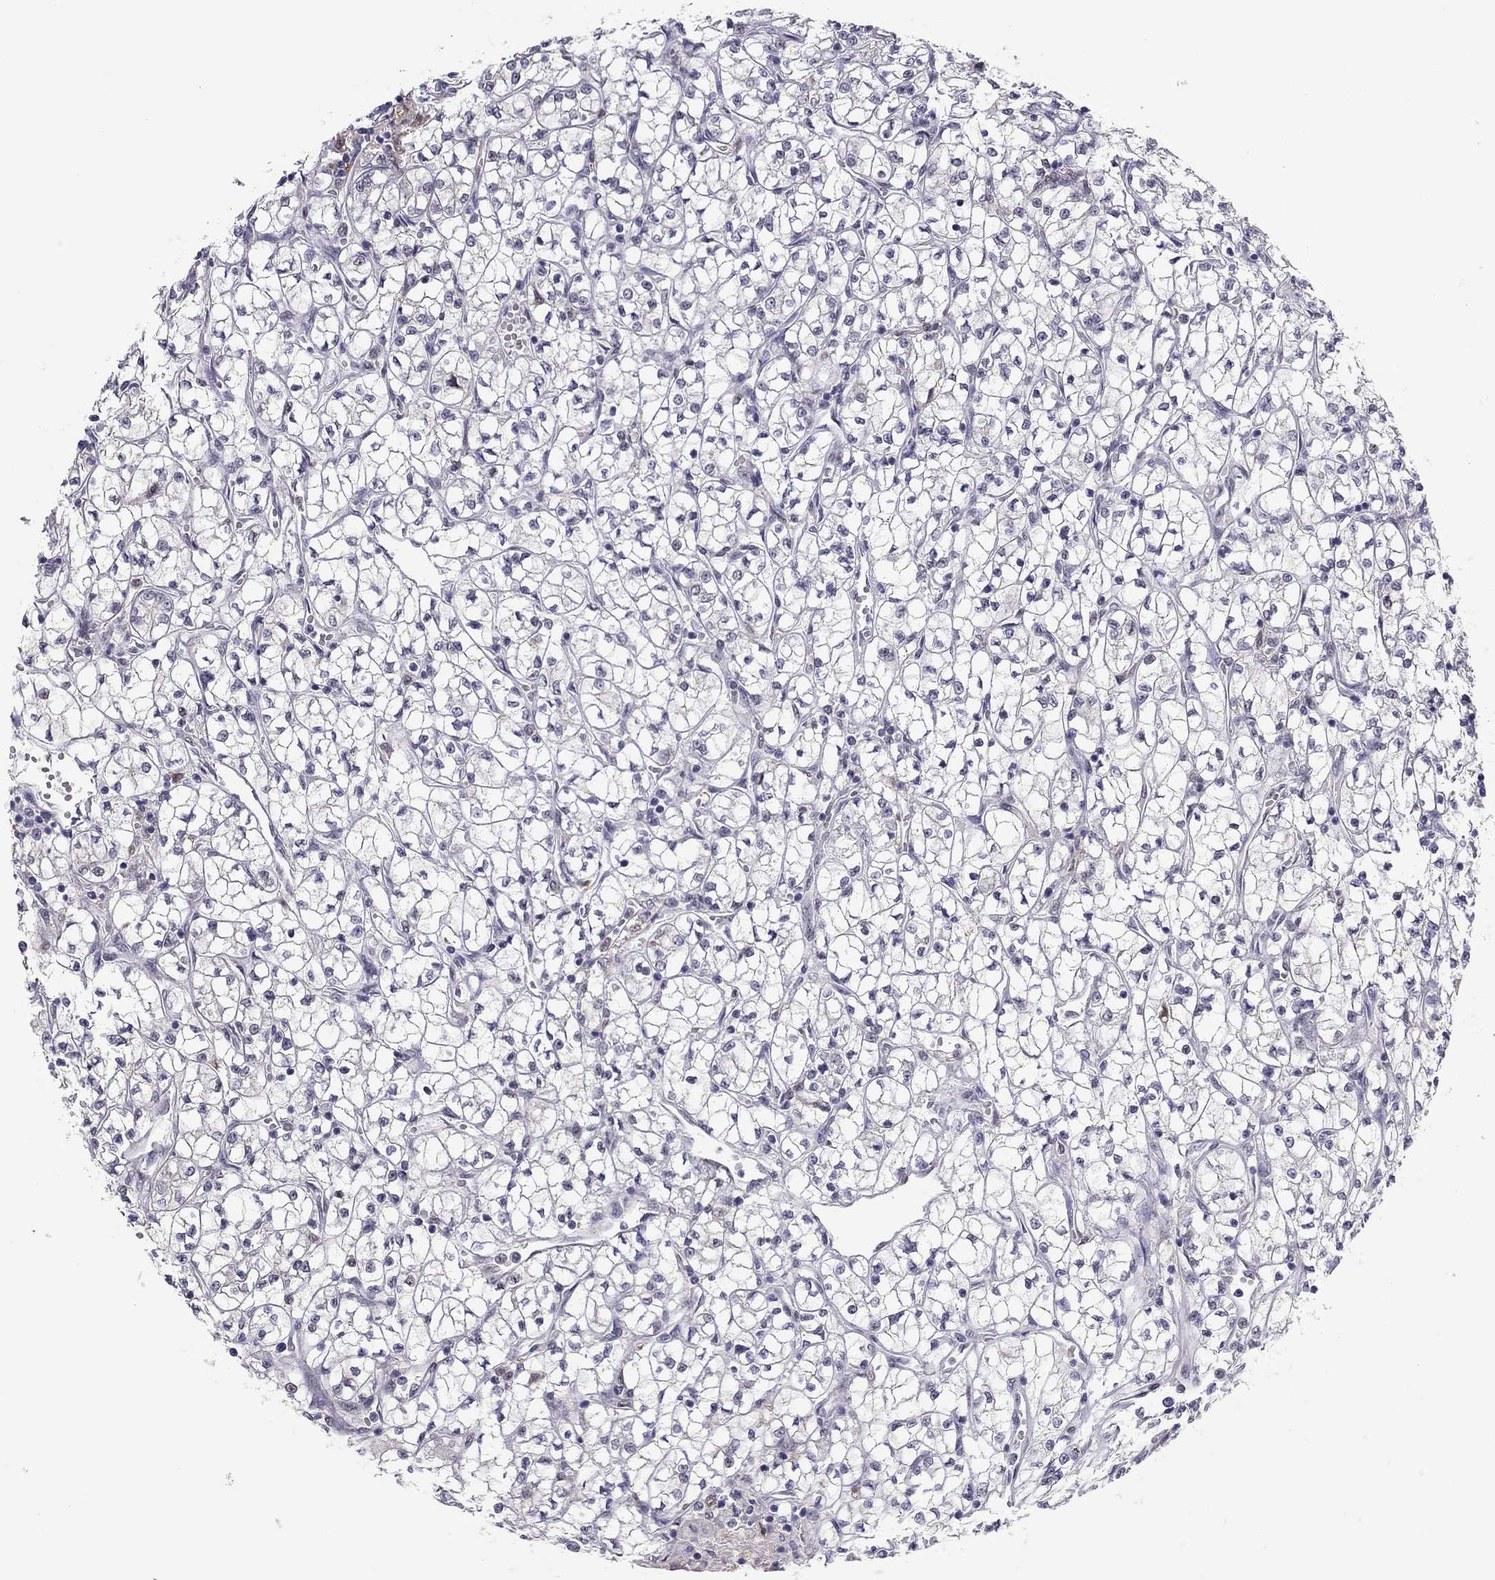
{"staining": {"intensity": "negative", "quantity": "none", "location": "none"}, "tissue": "renal cancer", "cell_type": "Tumor cells", "image_type": "cancer", "snomed": [{"axis": "morphology", "description": "Adenocarcinoma, NOS"}, {"axis": "topography", "description": "Kidney"}], "caption": "A micrograph of human adenocarcinoma (renal) is negative for staining in tumor cells. (IHC, brightfield microscopy, high magnification).", "gene": "DOT1L", "patient": {"sex": "female", "age": 64}}